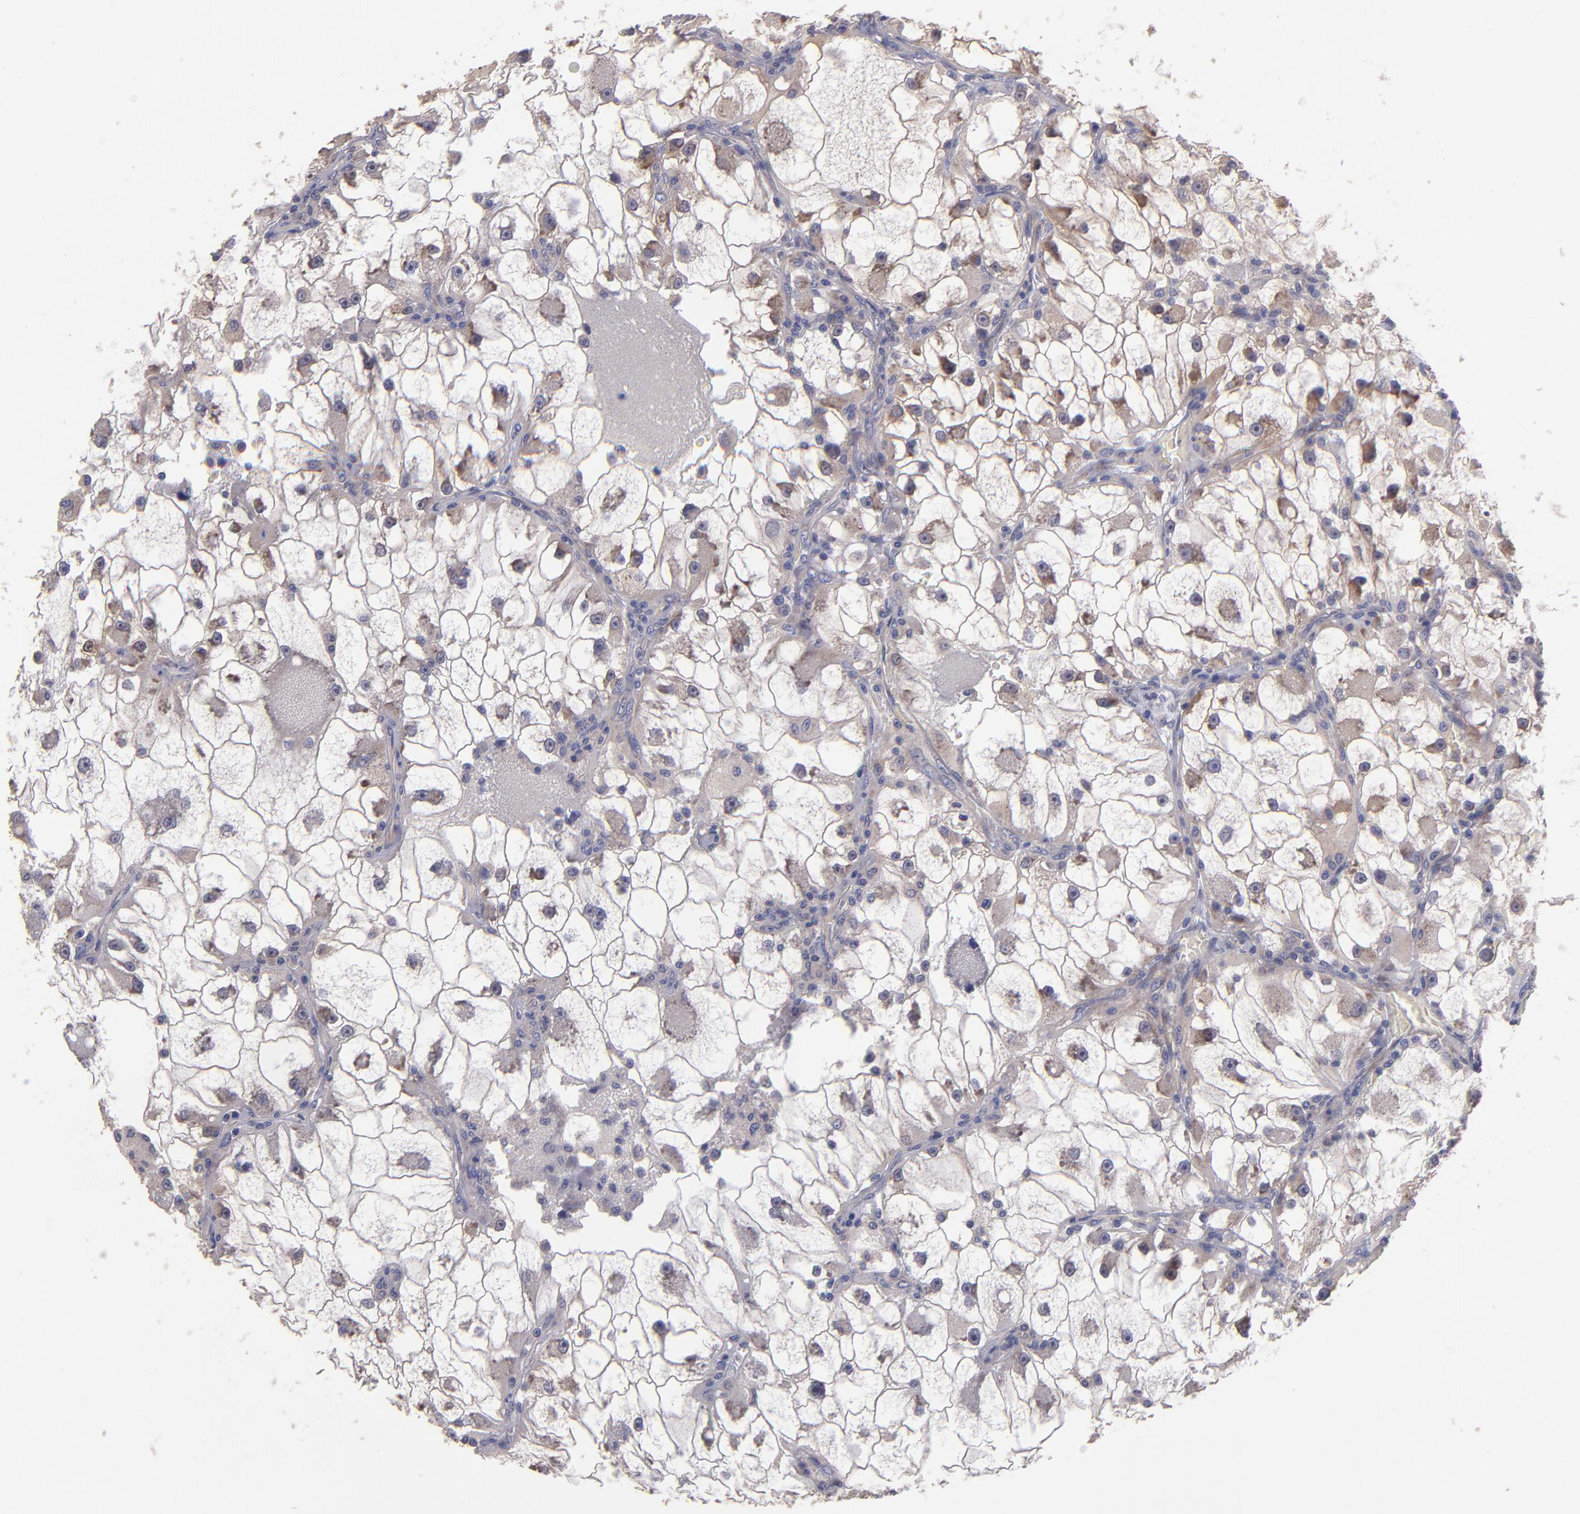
{"staining": {"intensity": "moderate", "quantity": "<25%", "location": "cytoplasmic/membranous"}, "tissue": "renal cancer", "cell_type": "Tumor cells", "image_type": "cancer", "snomed": [{"axis": "morphology", "description": "Adenocarcinoma, NOS"}, {"axis": "topography", "description": "Kidney"}], "caption": "About <25% of tumor cells in renal cancer demonstrate moderate cytoplasmic/membranous protein staining as visualized by brown immunohistochemical staining.", "gene": "MAGEE1", "patient": {"sex": "female", "age": 73}}